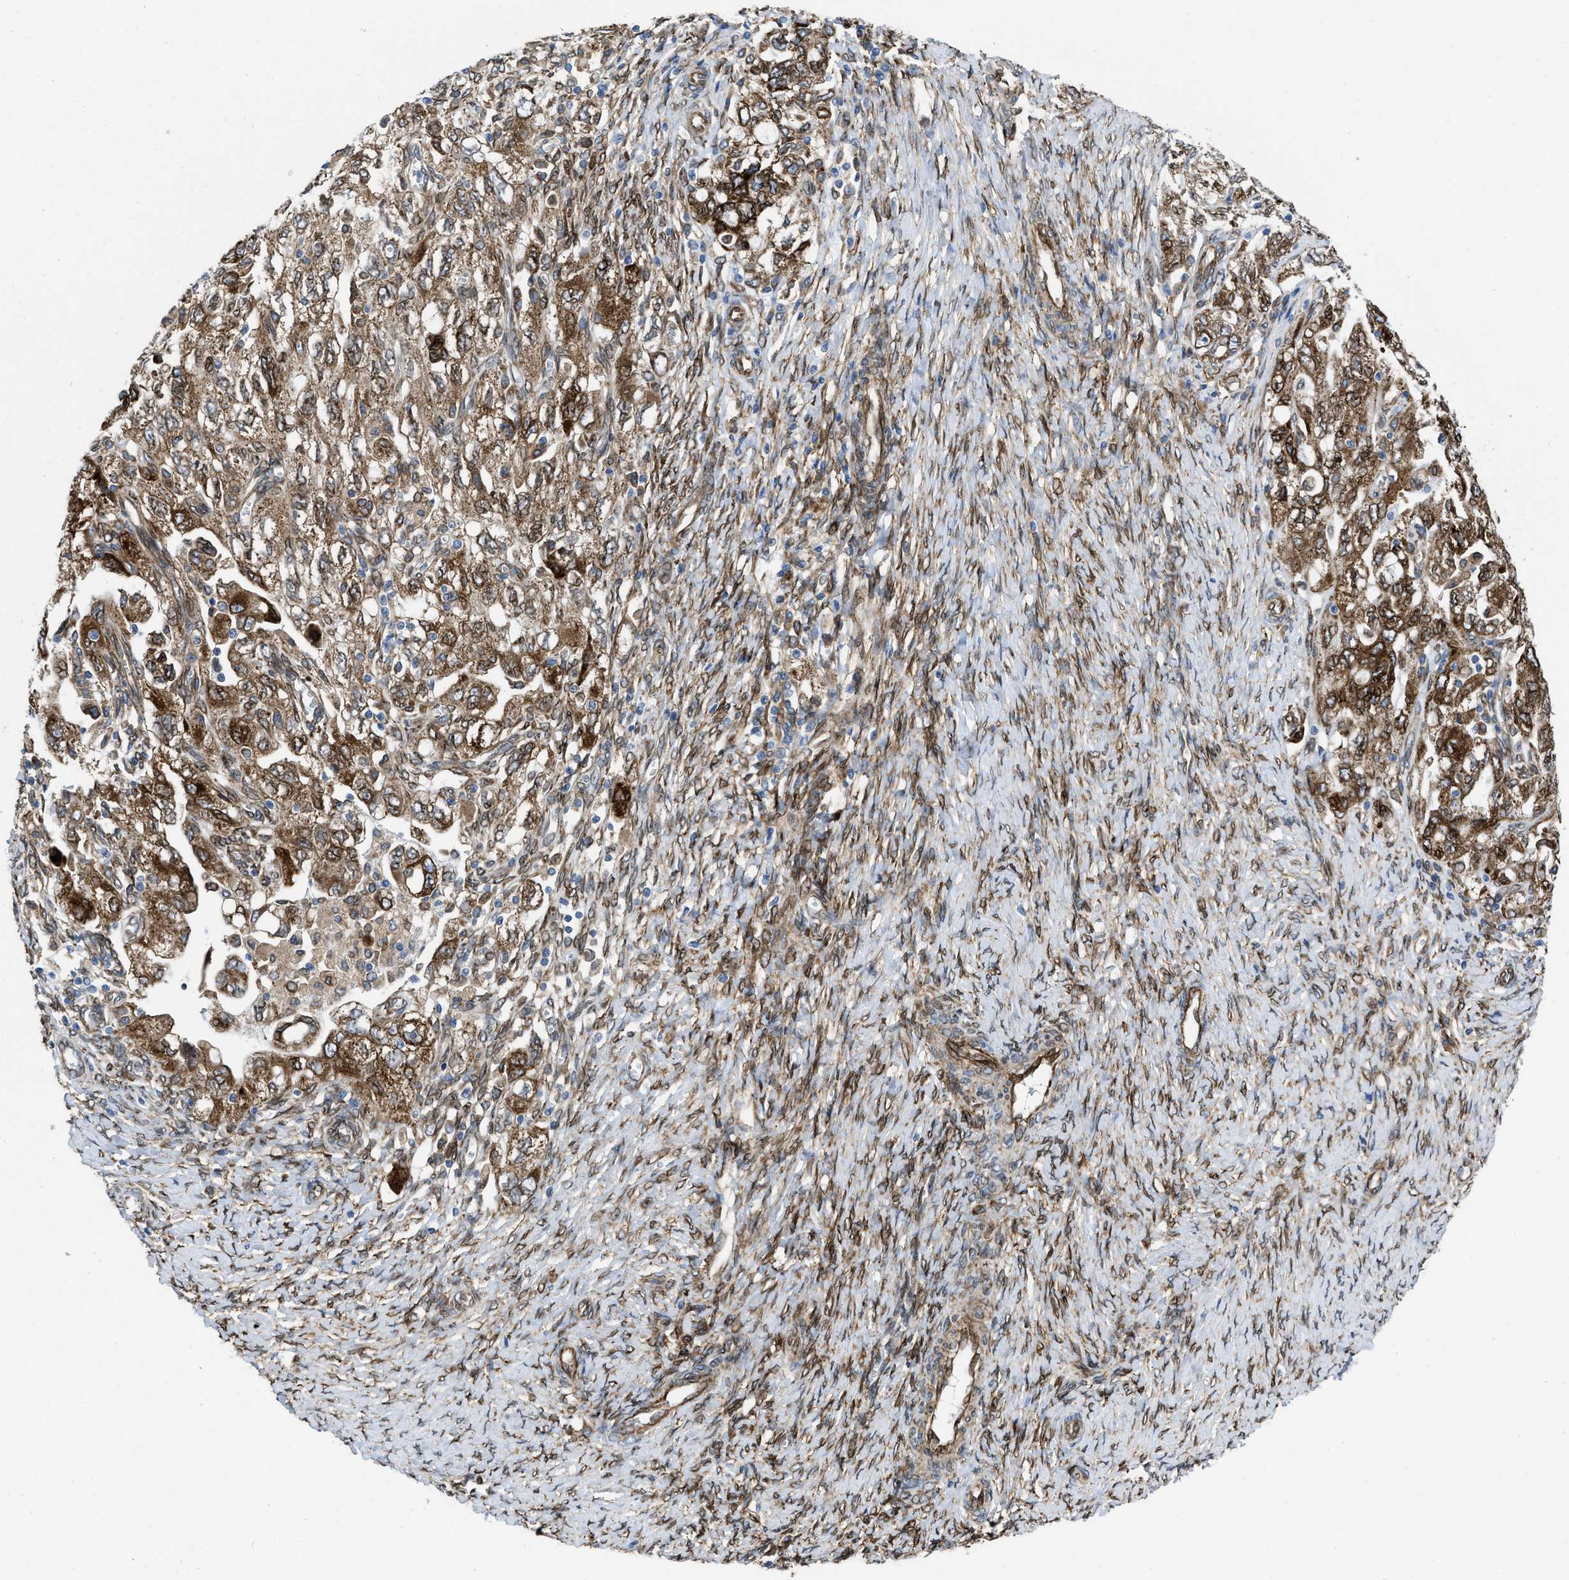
{"staining": {"intensity": "strong", "quantity": ">75%", "location": "cytoplasmic/membranous"}, "tissue": "ovarian cancer", "cell_type": "Tumor cells", "image_type": "cancer", "snomed": [{"axis": "morphology", "description": "Carcinoma, NOS"}, {"axis": "morphology", "description": "Cystadenocarcinoma, serous, NOS"}, {"axis": "topography", "description": "Ovary"}], "caption": "Tumor cells reveal high levels of strong cytoplasmic/membranous expression in about >75% of cells in human ovarian cancer. (IHC, brightfield microscopy, high magnification).", "gene": "ERLIN2", "patient": {"sex": "female", "age": 69}}